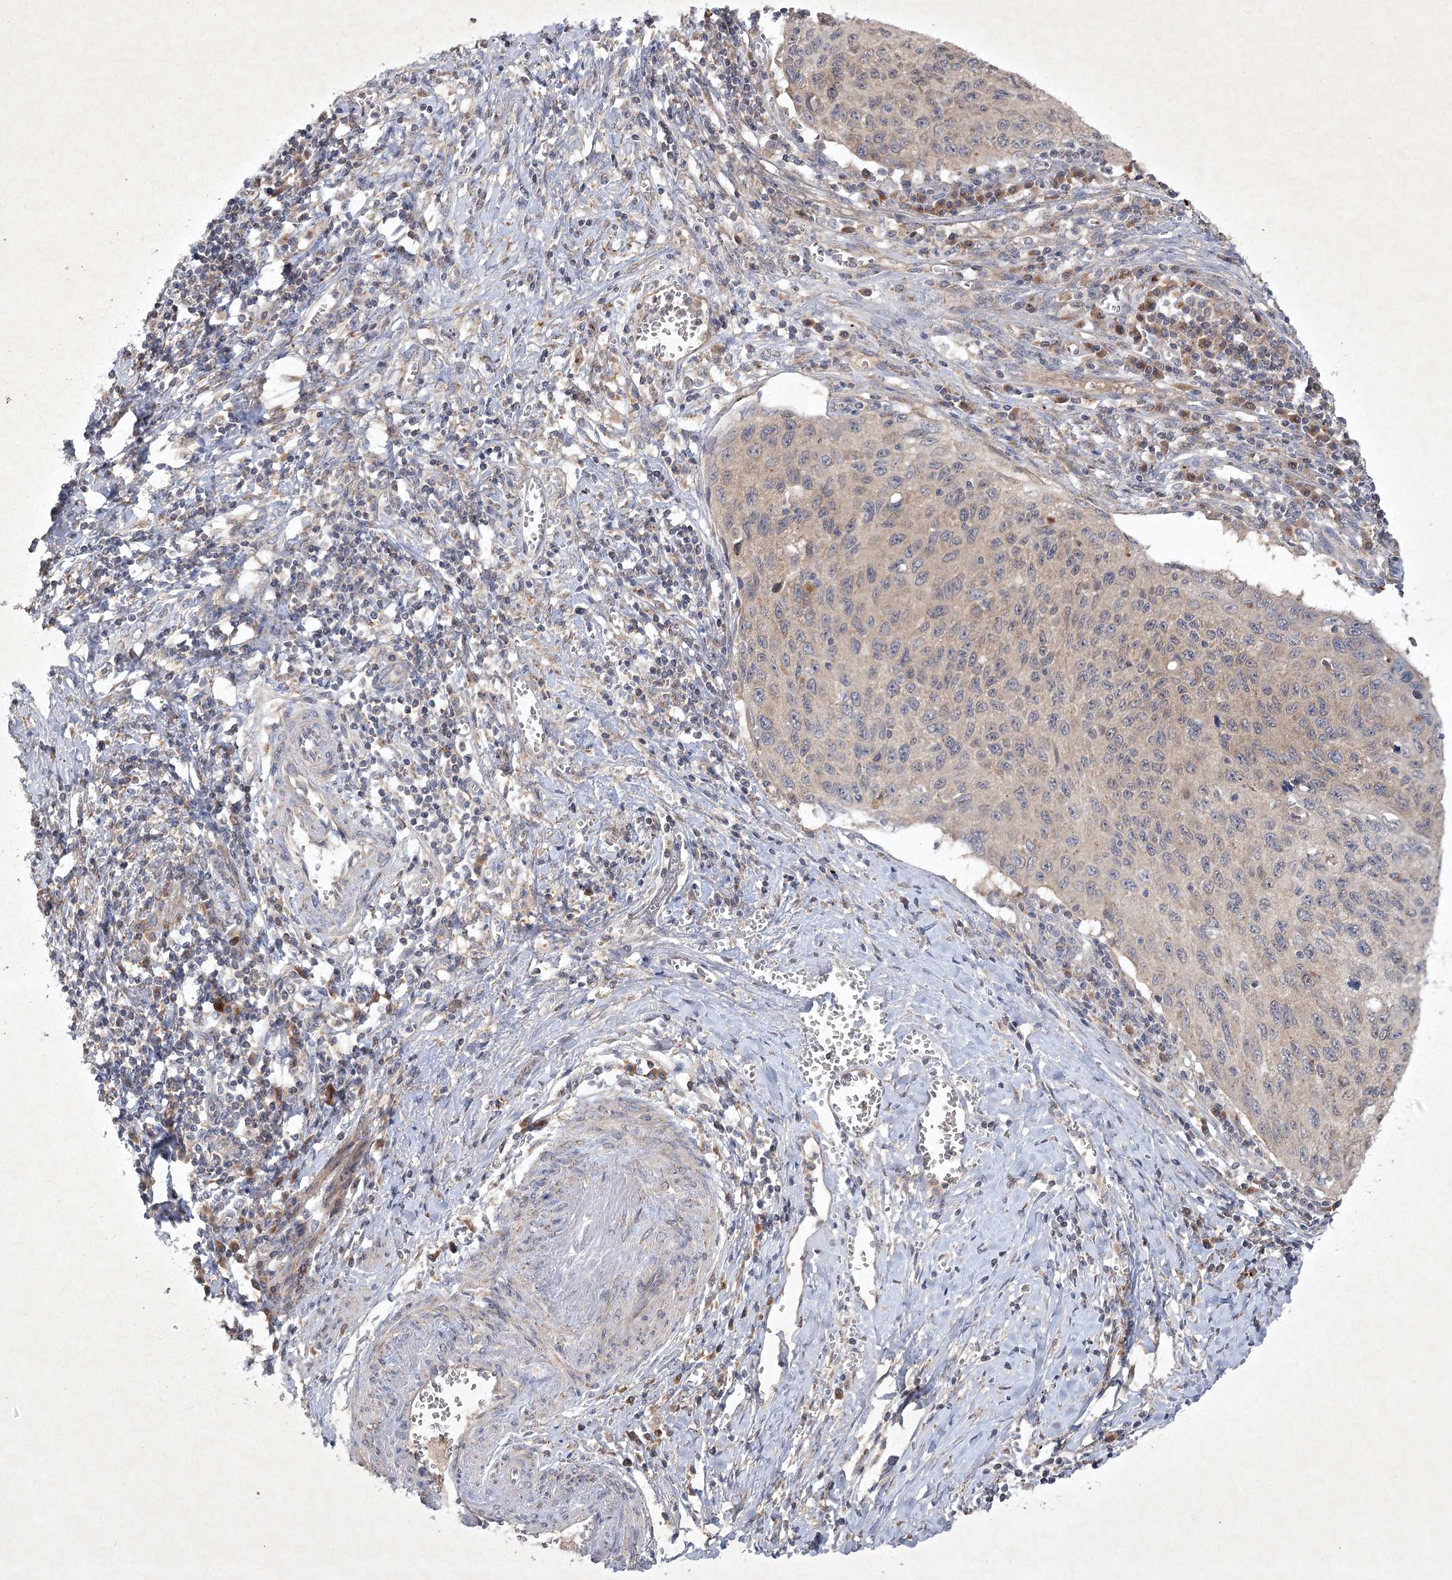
{"staining": {"intensity": "negative", "quantity": "none", "location": "none"}, "tissue": "cervical cancer", "cell_type": "Tumor cells", "image_type": "cancer", "snomed": [{"axis": "morphology", "description": "Squamous cell carcinoma, NOS"}, {"axis": "topography", "description": "Cervix"}], "caption": "Protein analysis of cervical cancer (squamous cell carcinoma) displays no significant staining in tumor cells.", "gene": "PYROXD2", "patient": {"sex": "female", "age": 53}}